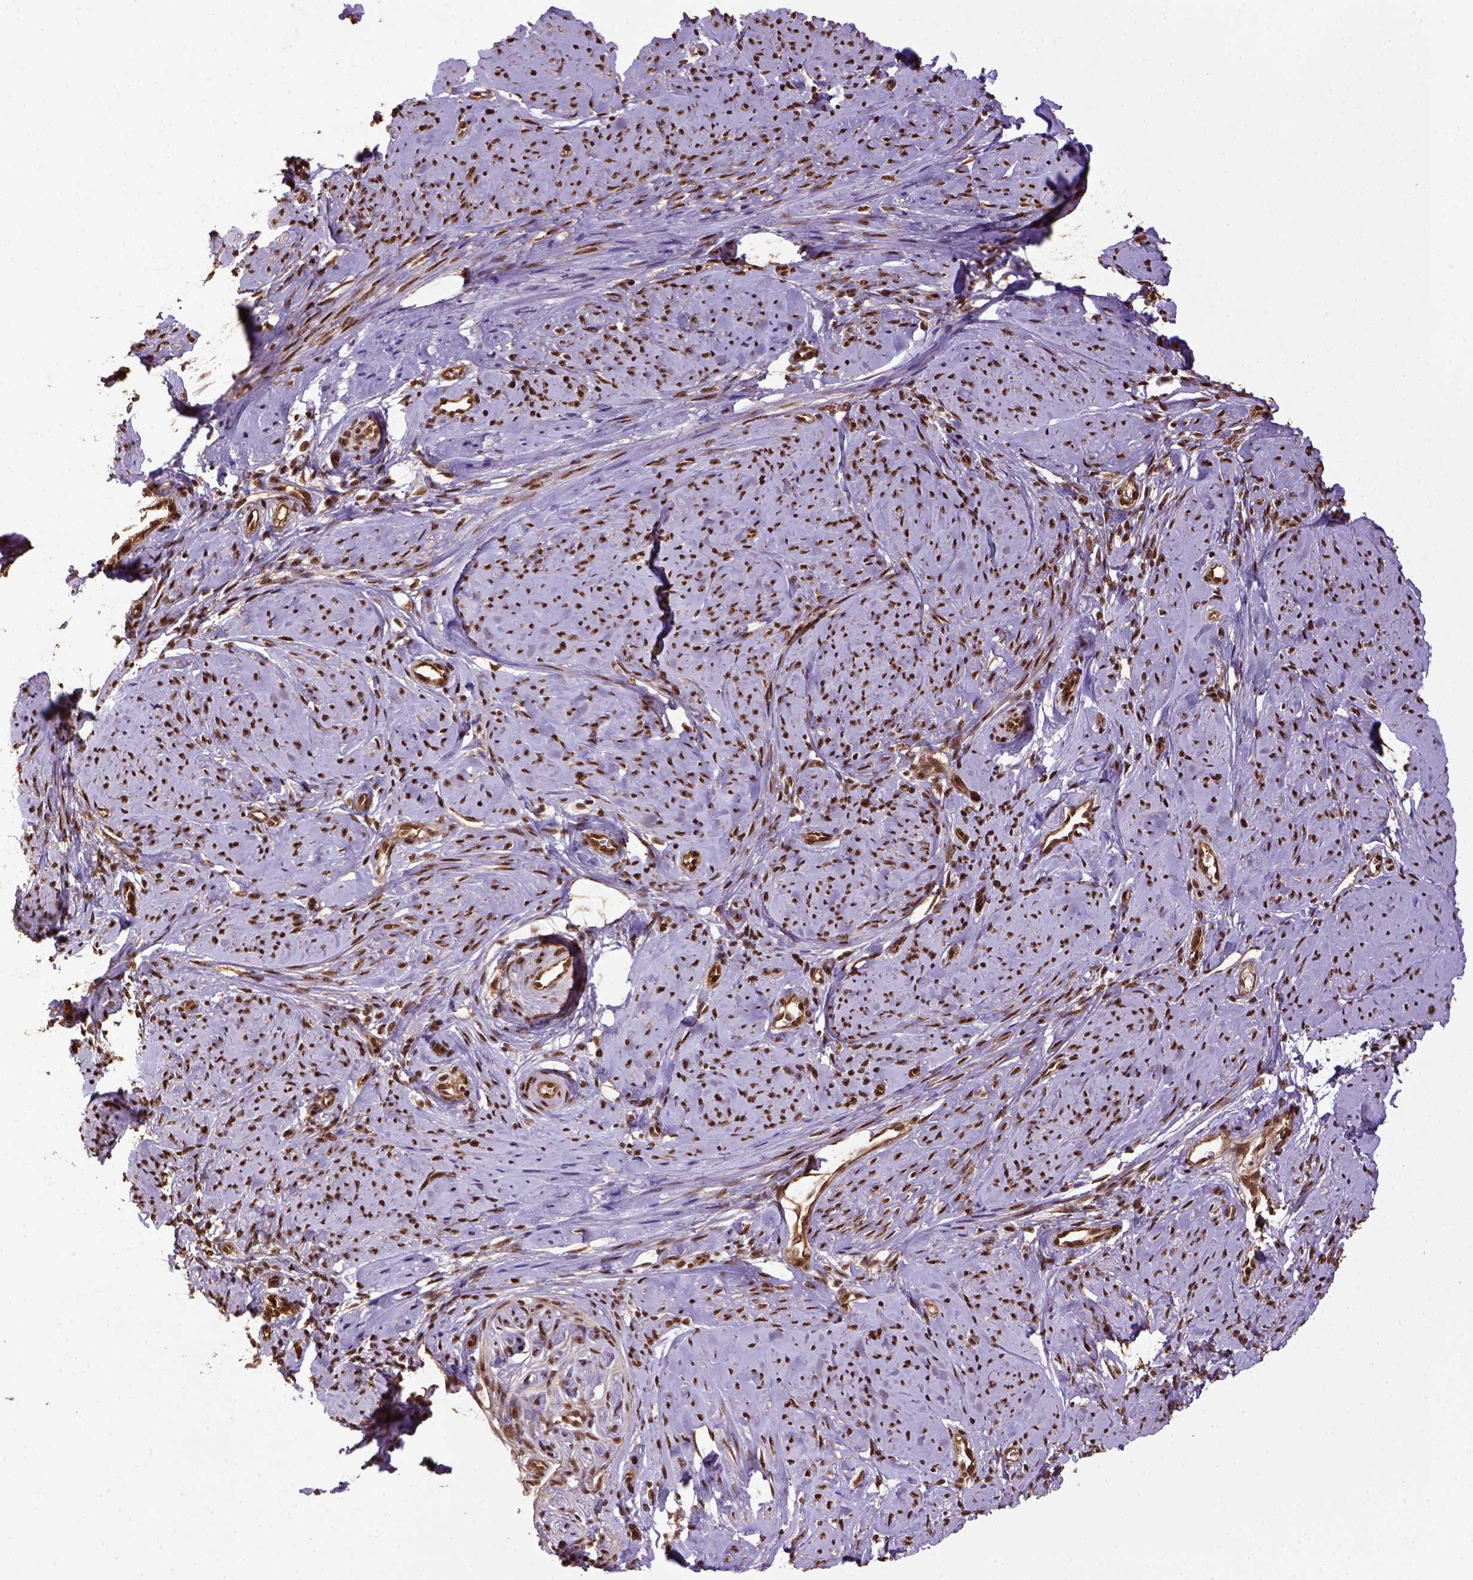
{"staining": {"intensity": "strong", "quantity": ">75%", "location": "nuclear"}, "tissue": "smooth muscle", "cell_type": "Smooth muscle cells", "image_type": "normal", "snomed": [{"axis": "morphology", "description": "Normal tissue, NOS"}, {"axis": "topography", "description": "Smooth muscle"}], "caption": "A high-resolution image shows IHC staining of benign smooth muscle, which demonstrates strong nuclear positivity in about >75% of smooth muscle cells.", "gene": "PPIG", "patient": {"sex": "female", "age": 48}}